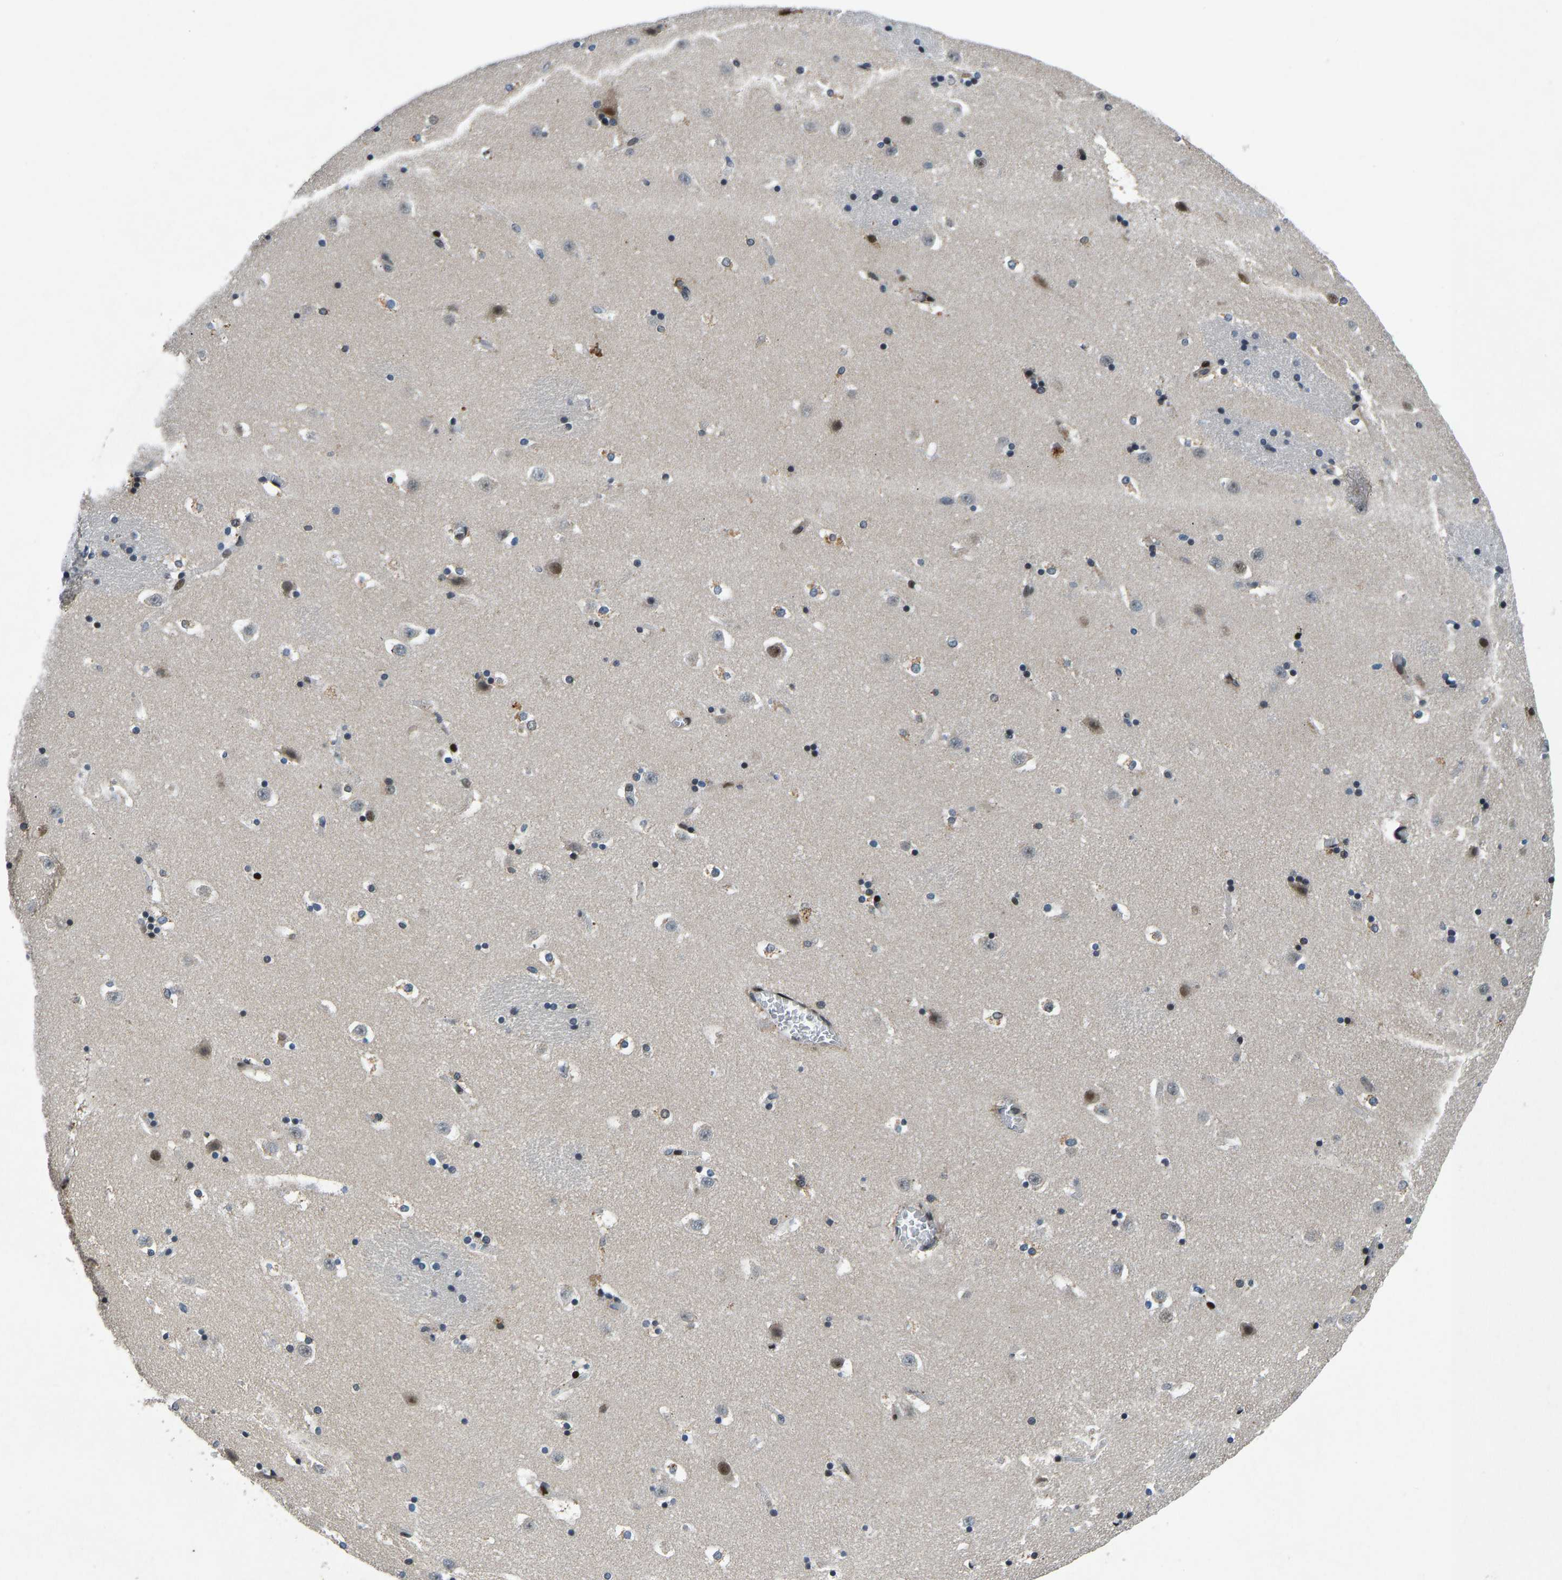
{"staining": {"intensity": "strong", "quantity": "<25%", "location": "nuclear"}, "tissue": "caudate", "cell_type": "Glial cells", "image_type": "normal", "snomed": [{"axis": "morphology", "description": "Normal tissue, NOS"}, {"axis": "topography", "description": "Lateral ventricle wall"}], "caption": "Protein analysis of benign caudate shows strong nuclear expression in about <25% of glial cells. (Brightfield microscopy of DAB IHC at high magnification).", "gene": "RLIM", "patient": {"sex": "male", "age": 45}}